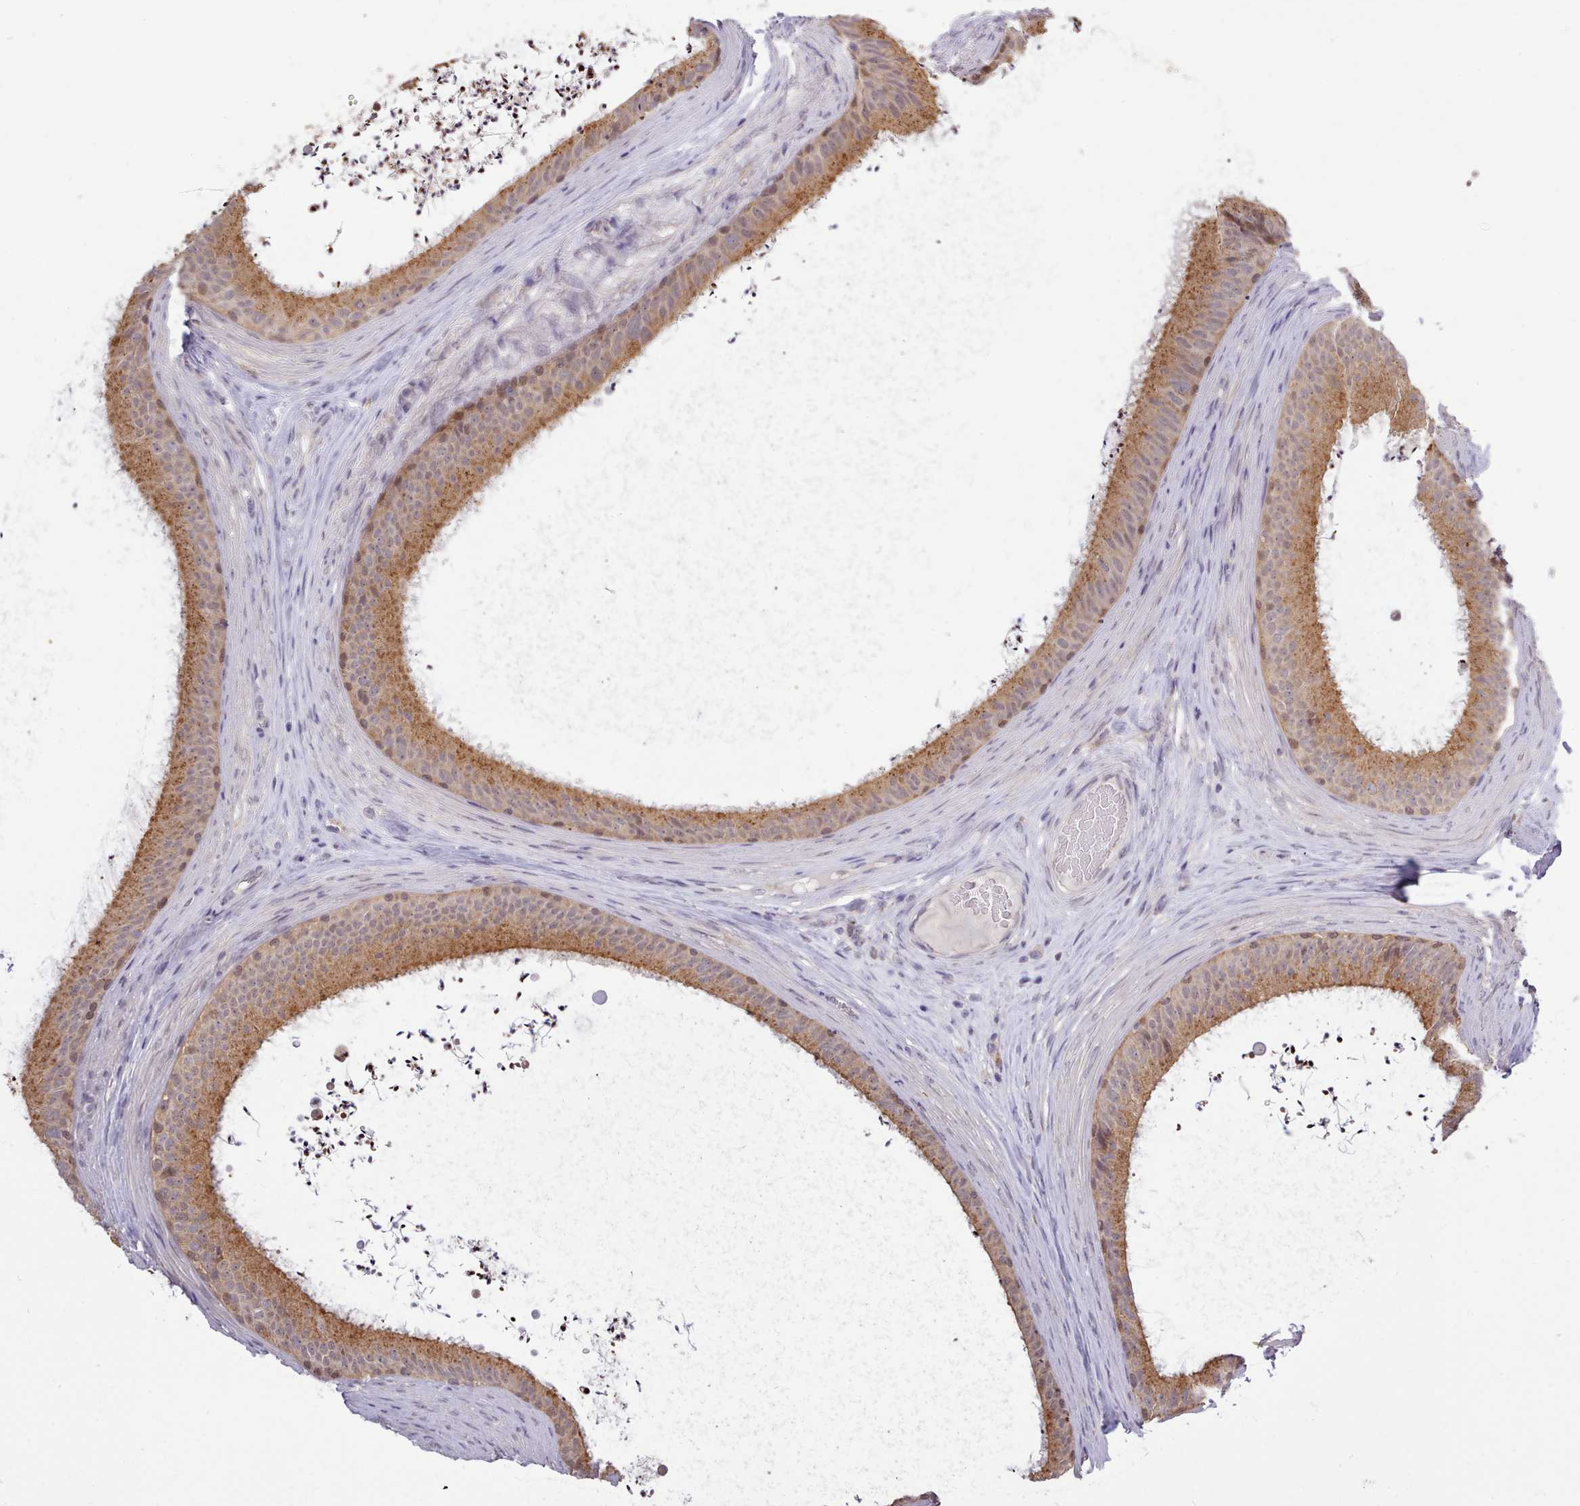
{"staining": {"intensity": "moderate", "quantity": ">75%", "location": "cytoplasmic/membranous,nuclear"}, "tissue": "epididymis", "cell_type": "Glandular cells", "image_type": "normal", "snomed": [{"axis": "morphology", "description": "Normal tissue, NOS"}, {"axis": "topography", "description": "Testis"}, {"axis": "topography", "description": "Epididymis"}], "caption": "Immunohistochemical staining of normal human epididymis demonstrates moderate cytoplasmic/membranous,nuclear protein positivity in approximately >75% of glandular cells.", "gene": "ARL17A", "patient": {"sex": "male", "age": 41}}